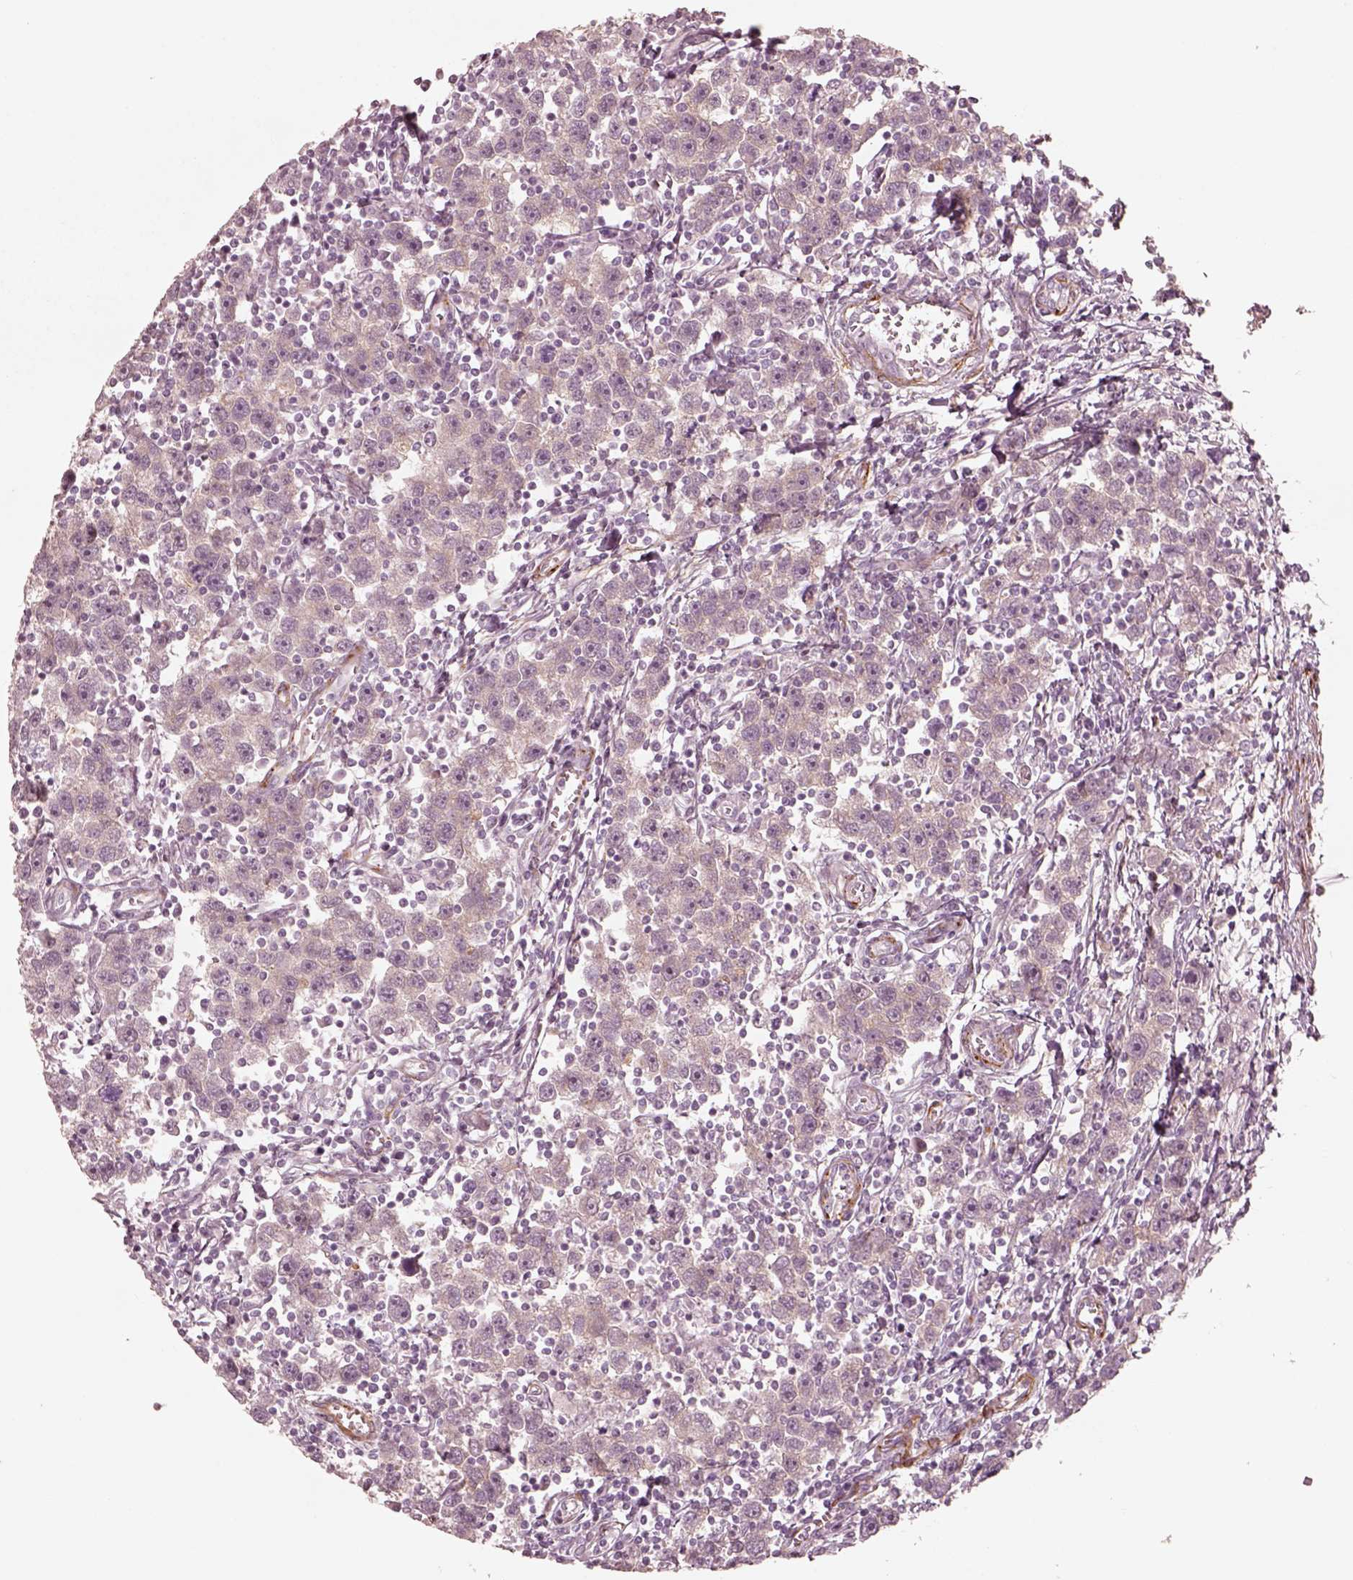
{"staining": {"intensity": "negative", "quantity": "none", "location": "none"}, "tissue": "testis cancer", "cell_type": "Tumor cells", "image_type": "cancer", "snomed": [{"axis": "morphology", "description": "Seminoma, NOS"}, {"axis": "topography", "description": "Testis"}], "caption": "There is no significant staining in tumor cells of testis cancer.", "gene": "DNAAF9", "patient": {"sex": "male", "age": 30}}